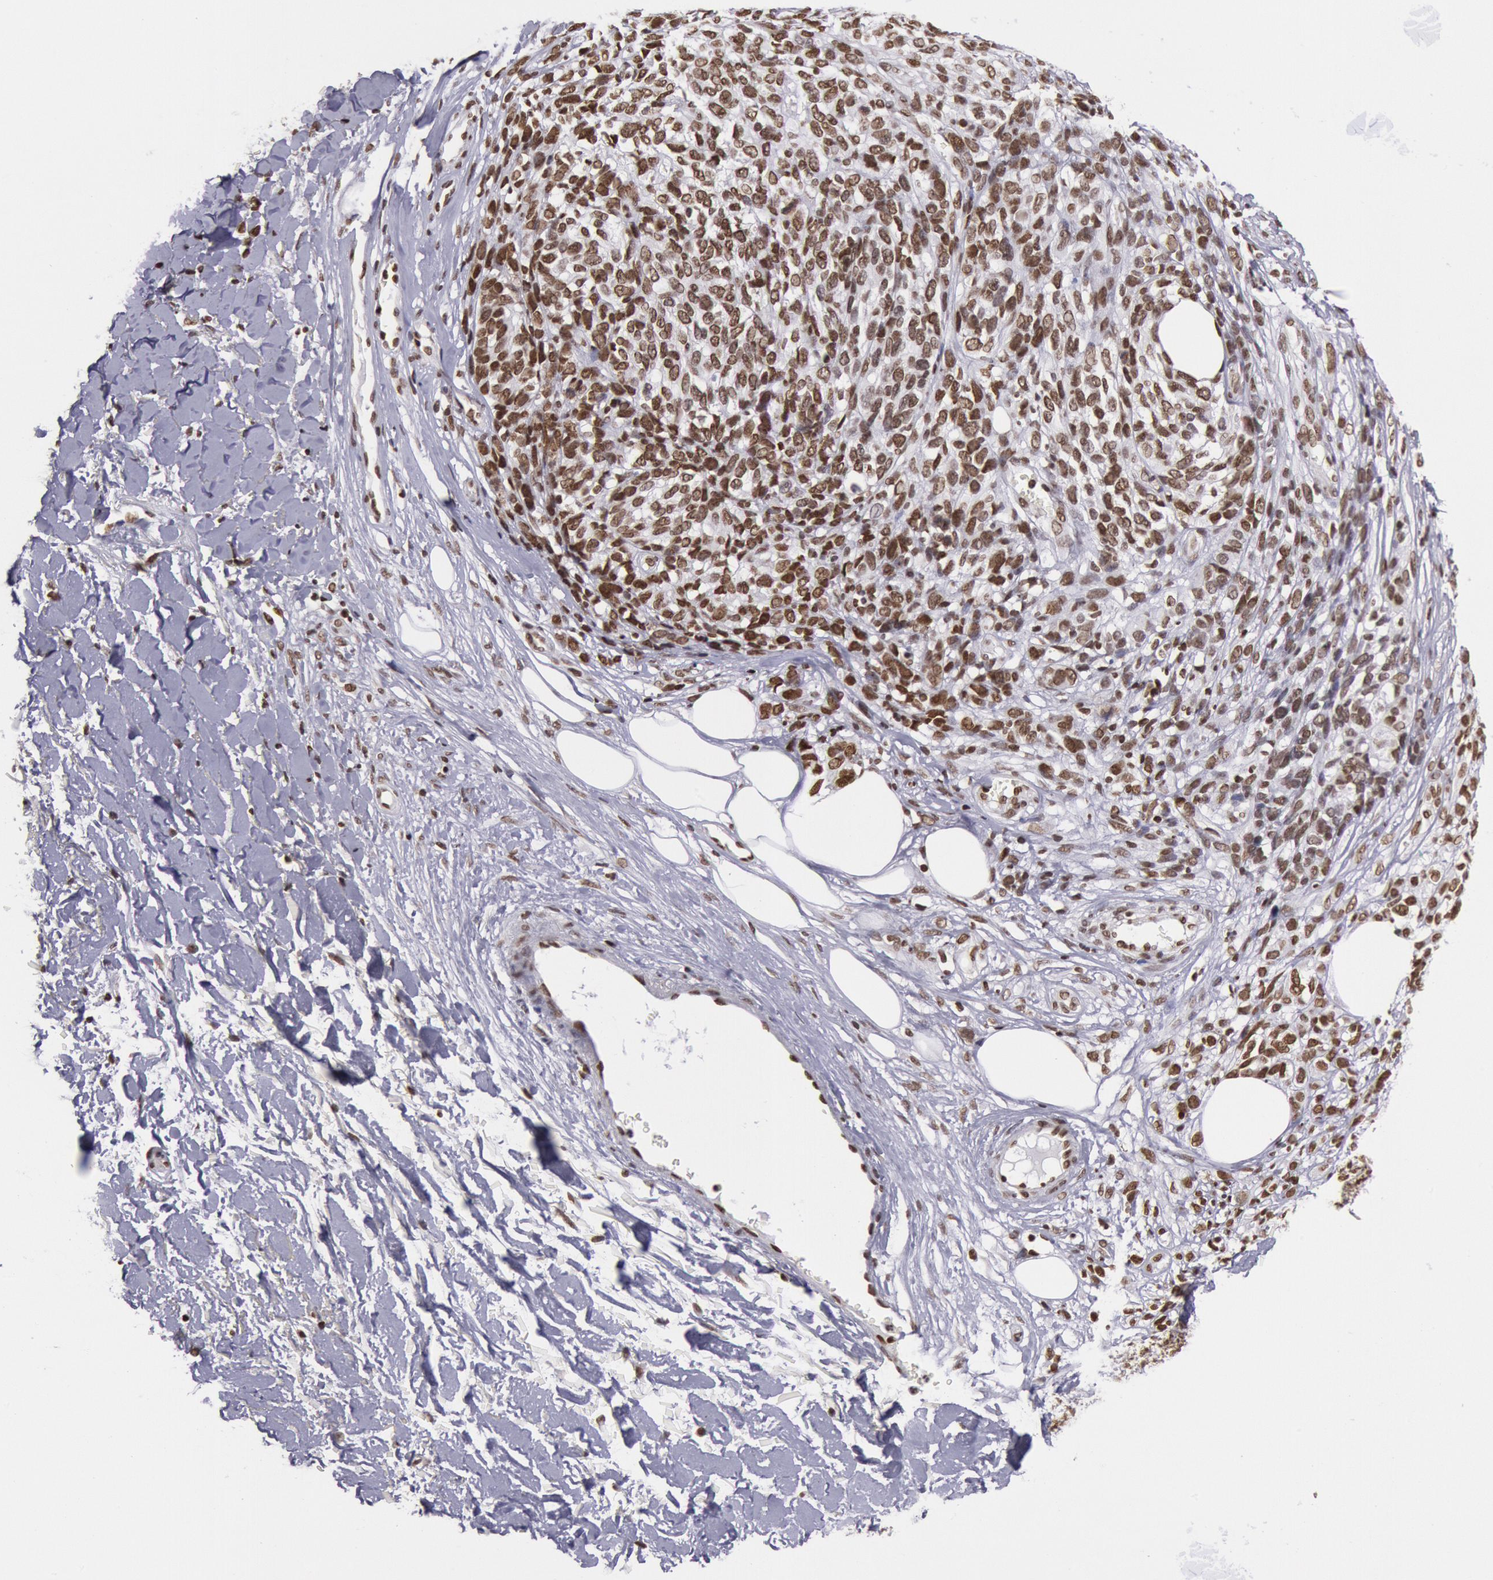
{"staining": {"intensity": "strong", "quantity": ">75%", "location": "nuclear"}, "tissue": "melanoma", "cell_type": "Tumor cells", "image_type": "cancer", "snomed": [{"axis": "morphology", "description": "Malignant melanoma, NOS"}, {"axis": "topography", "description": "Skin"}], "caption": "Protein positivity by IHC reveals strong nuclear positivity in approximately >75% of tumor cells in malignant melanoma.", "gene": "NKAP", "patient": {"sex": "female", "age": 85}}